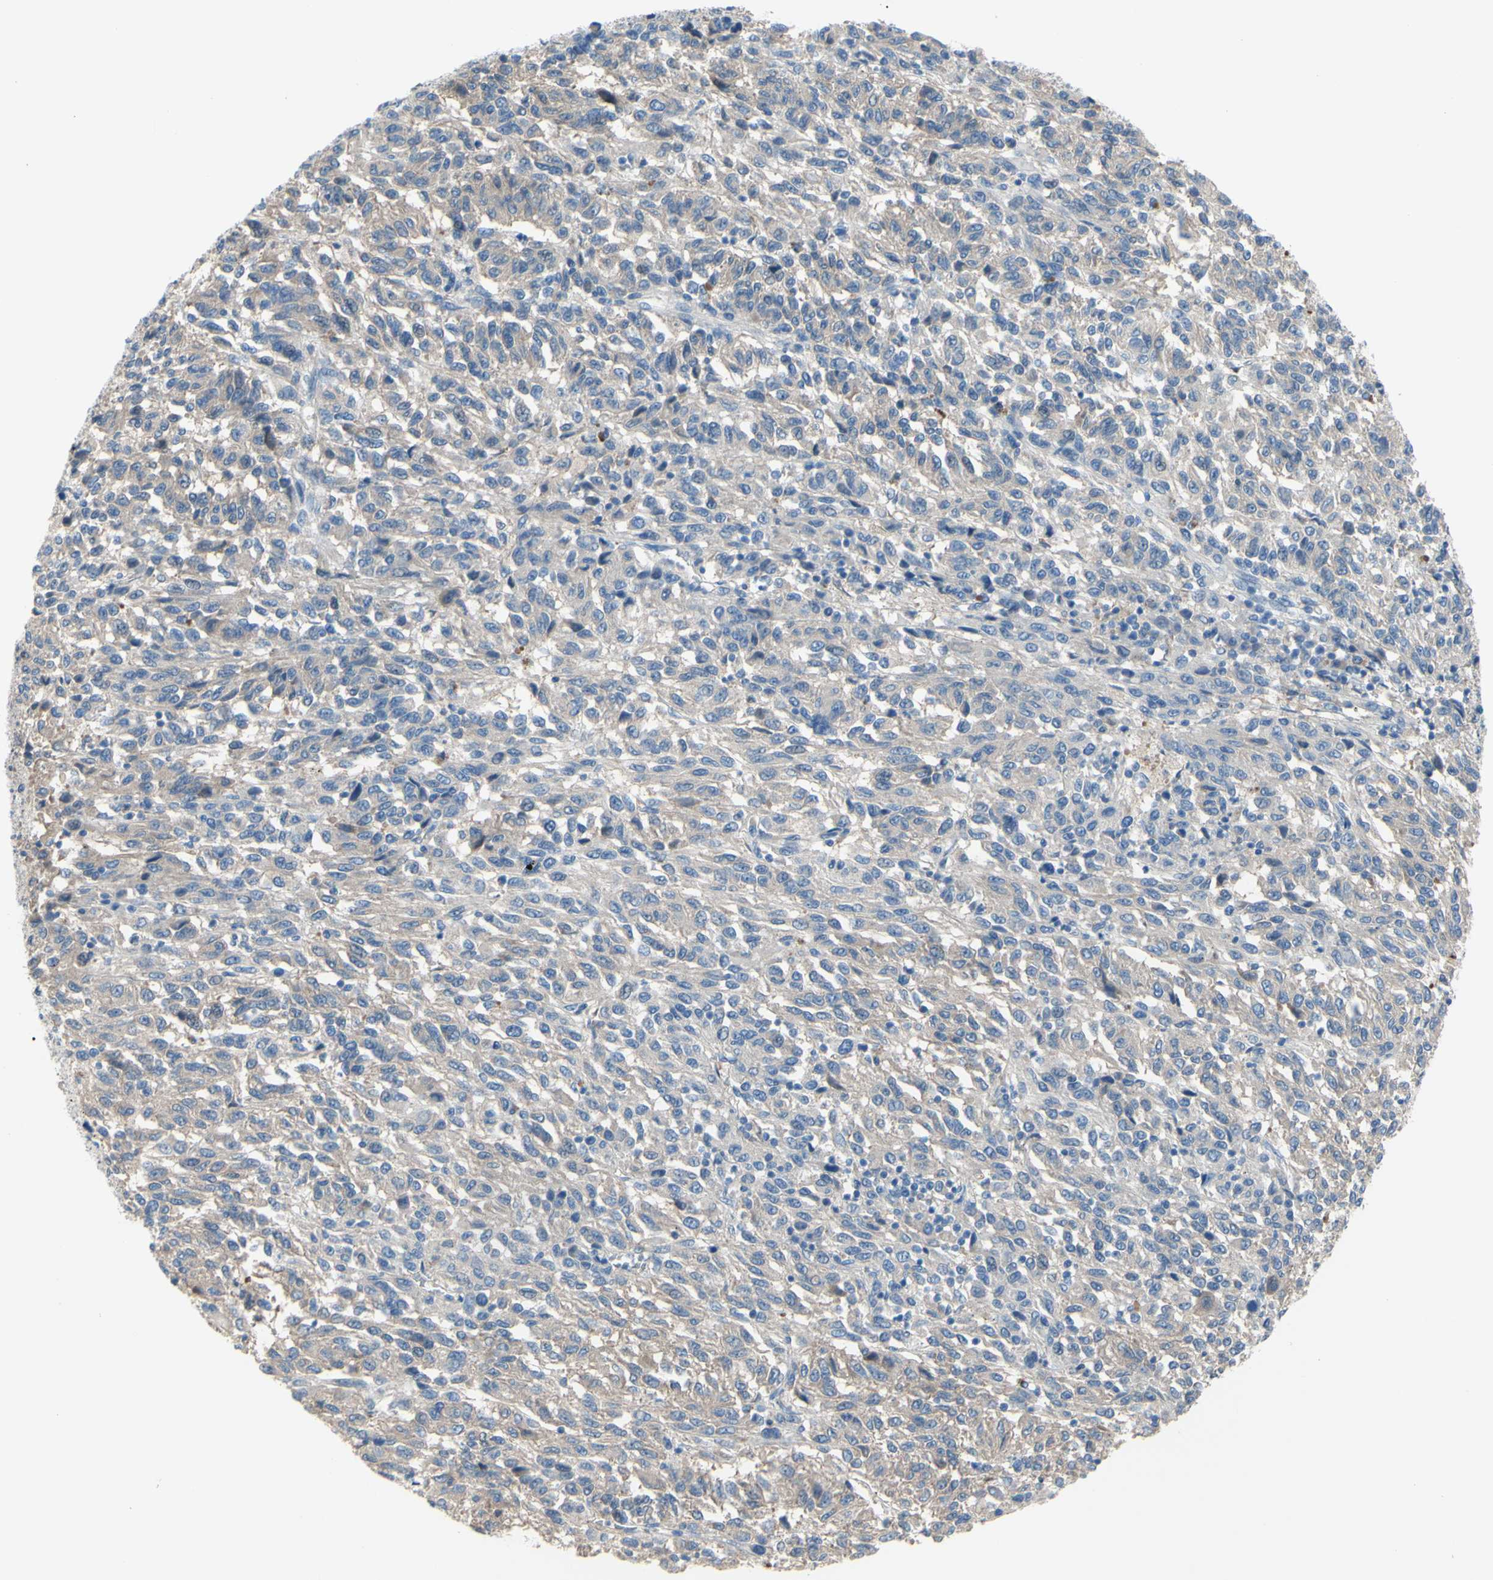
{"staining": {"intensity": "weak", "quantity": "<25%", "location": "cytoplasmic/membranous"}, "tissue": "melanoma", "cell_type": "Tumor cells", "image_type": "cancer", "snomed": [{"axis": "morphology", "description": "Malignant melanoma, Metastatic site"}, {"axis": "topography", "description": "Lung"}], "caption": "This is an immunohistochemistry (IHC) micrograph of malignant melanoma (metastatic site). There is no positivity in tumor cells.", "gene": "TMEM59L", "patient": {"sex": "male", "age": 64}}